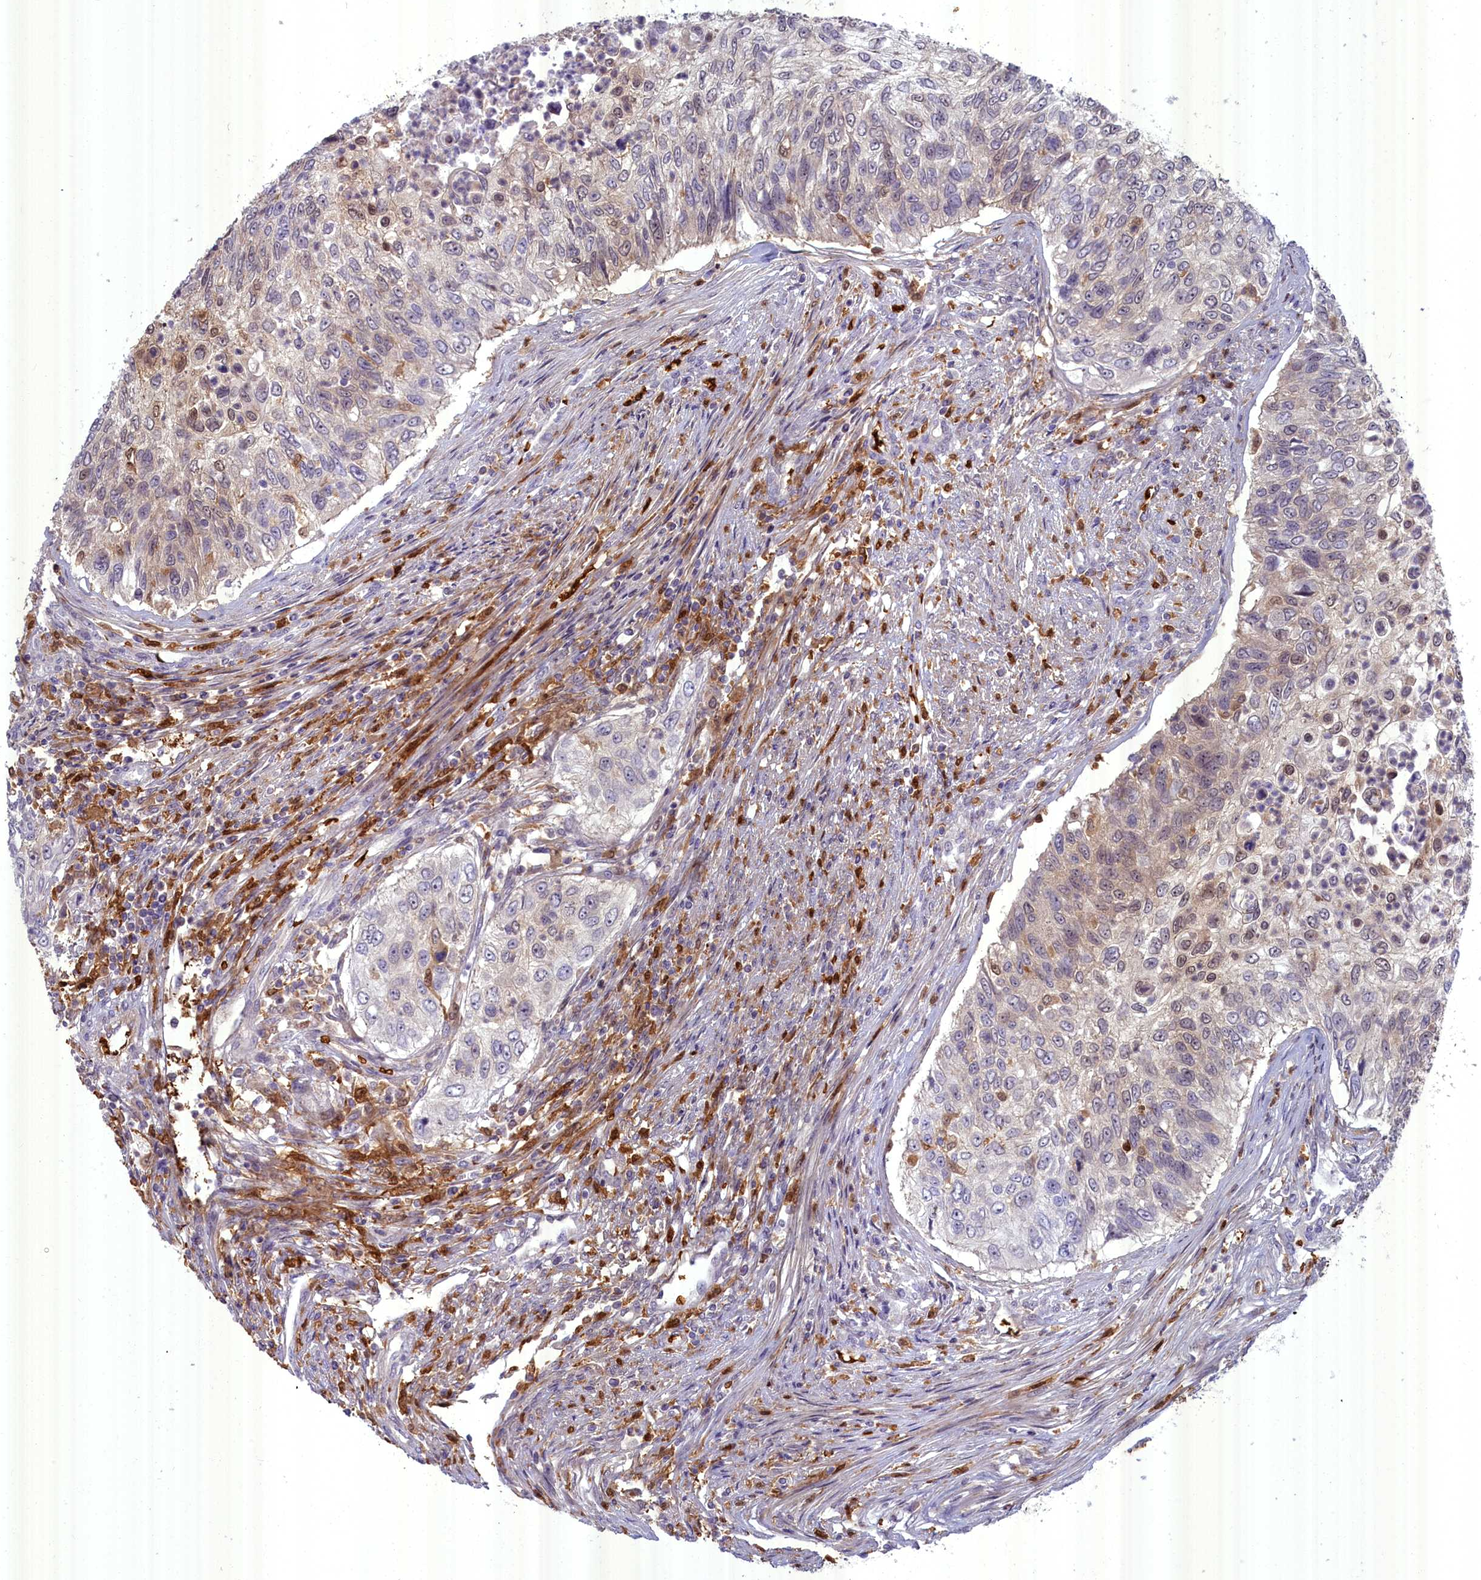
{"staining": {"intensity": "weak", "quantity": "<25%", "location": "cytoplasmic/membranous,nuclear"}, "tissue": "urothelial cancer", "cell_type": "Tumor cells", "image_type": "cancer", "snomed": [{"axis": "morphology", "description": "Urothelial carcinoma, High grade"}, {"axis": "topography", "description": "Urinary bladder"}], "caption": "Immunohistochemistry image of urothelial cancer stained for a protein (brown), which reveals no expression in tumor cells.", "gene": "BLVRB", "patient": {"sex": "female", "age": 60}}